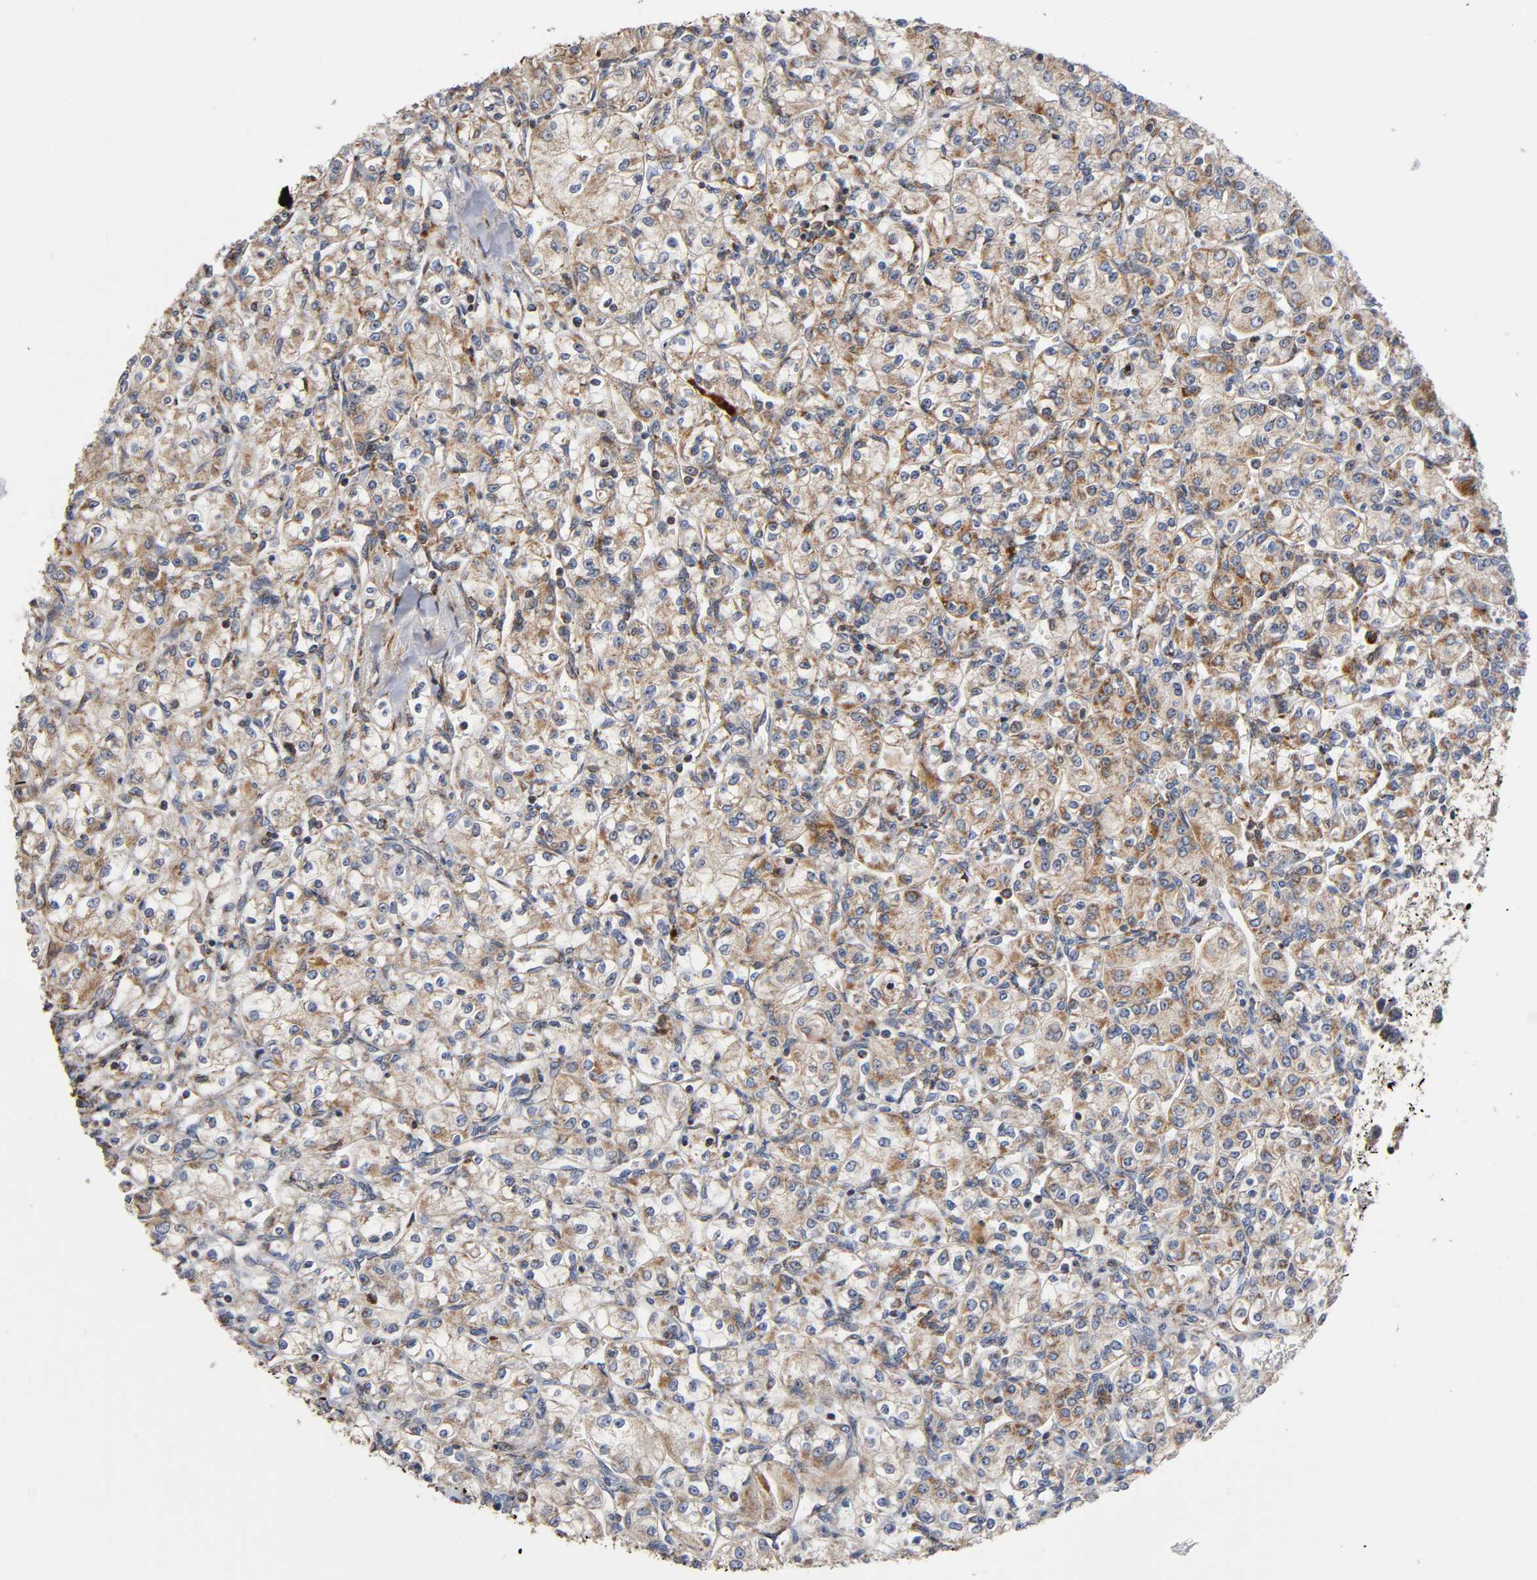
{"staining": {"intensity": "weak", "quantity": ">75%", "location": "cytoplasmic/membranous"}, "tissue": "renal cancer", "cell_type": "Tumor cells", "image_type": "cancer", "snomed": [{"axis": "morphology", "description": "Adenocarcinoma, NOS"}, {"axis": "topography", "description": "Kidney"}], "caption": "Renal cancer (adenocarcinoma) was stained to show a protein in brown. There is low levels of weak cytoplasmic/membranous expression in about >75% of tumor cells.", "gene": "MAP3K1", "patient": {"sex": "male", "age": 77}}